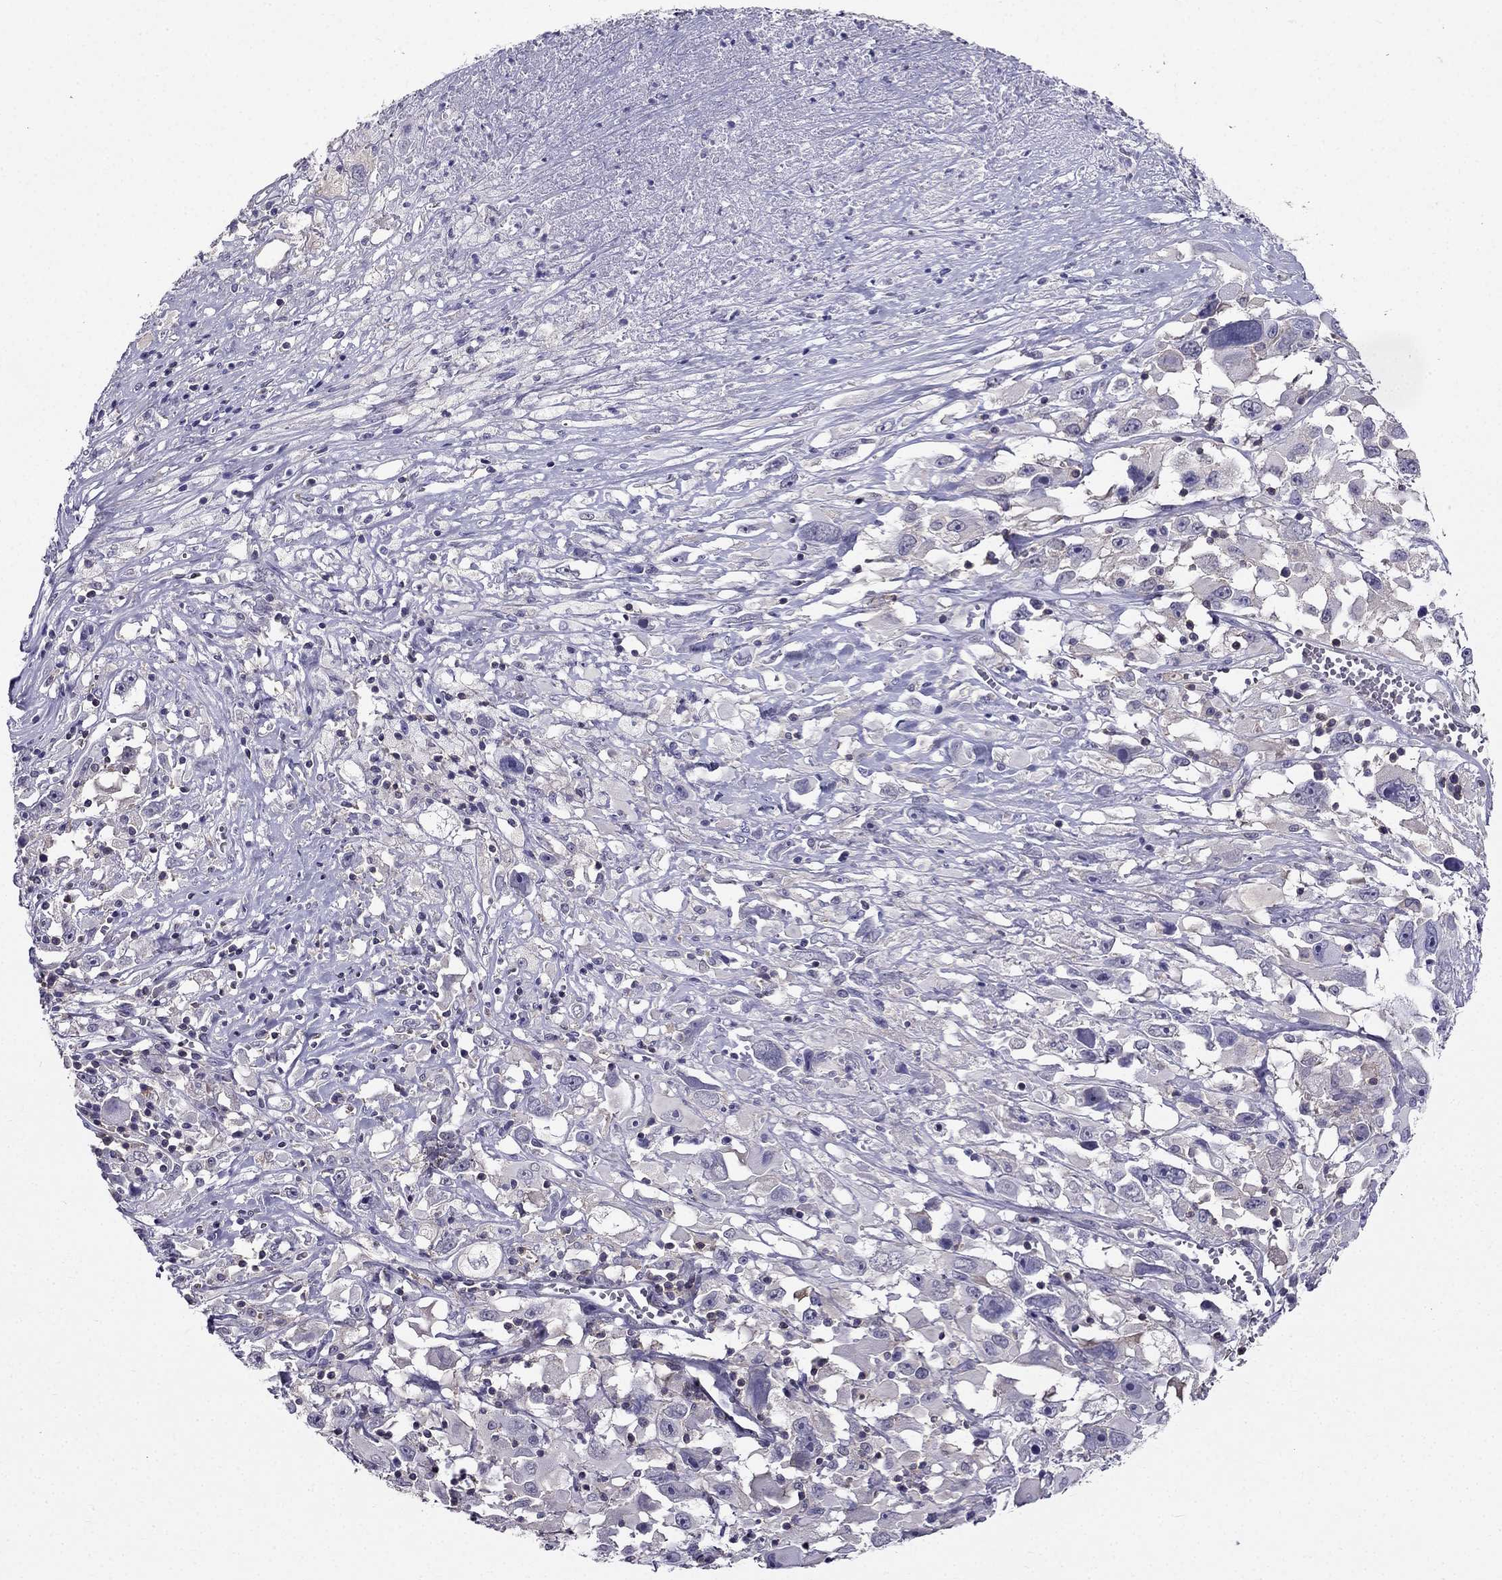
{"staining": {"intensity": "negative", "quantity": "none", "location": "none"}, "tissue": "melanoma", "cell_type": "Tumor cells", "image_type": "cancer", "snomed": [{"axis": "morphology", "description": "Malignant melanoma, Metastatic site"}, {"axis": "topography", "description": "Soft tissue"}], "caption": "DAB immunohistochemical staining of melanoma shows no significant staining in tumor cells.", "gene": "AAK1", "patient": {"sex": "male", "age": 50}}